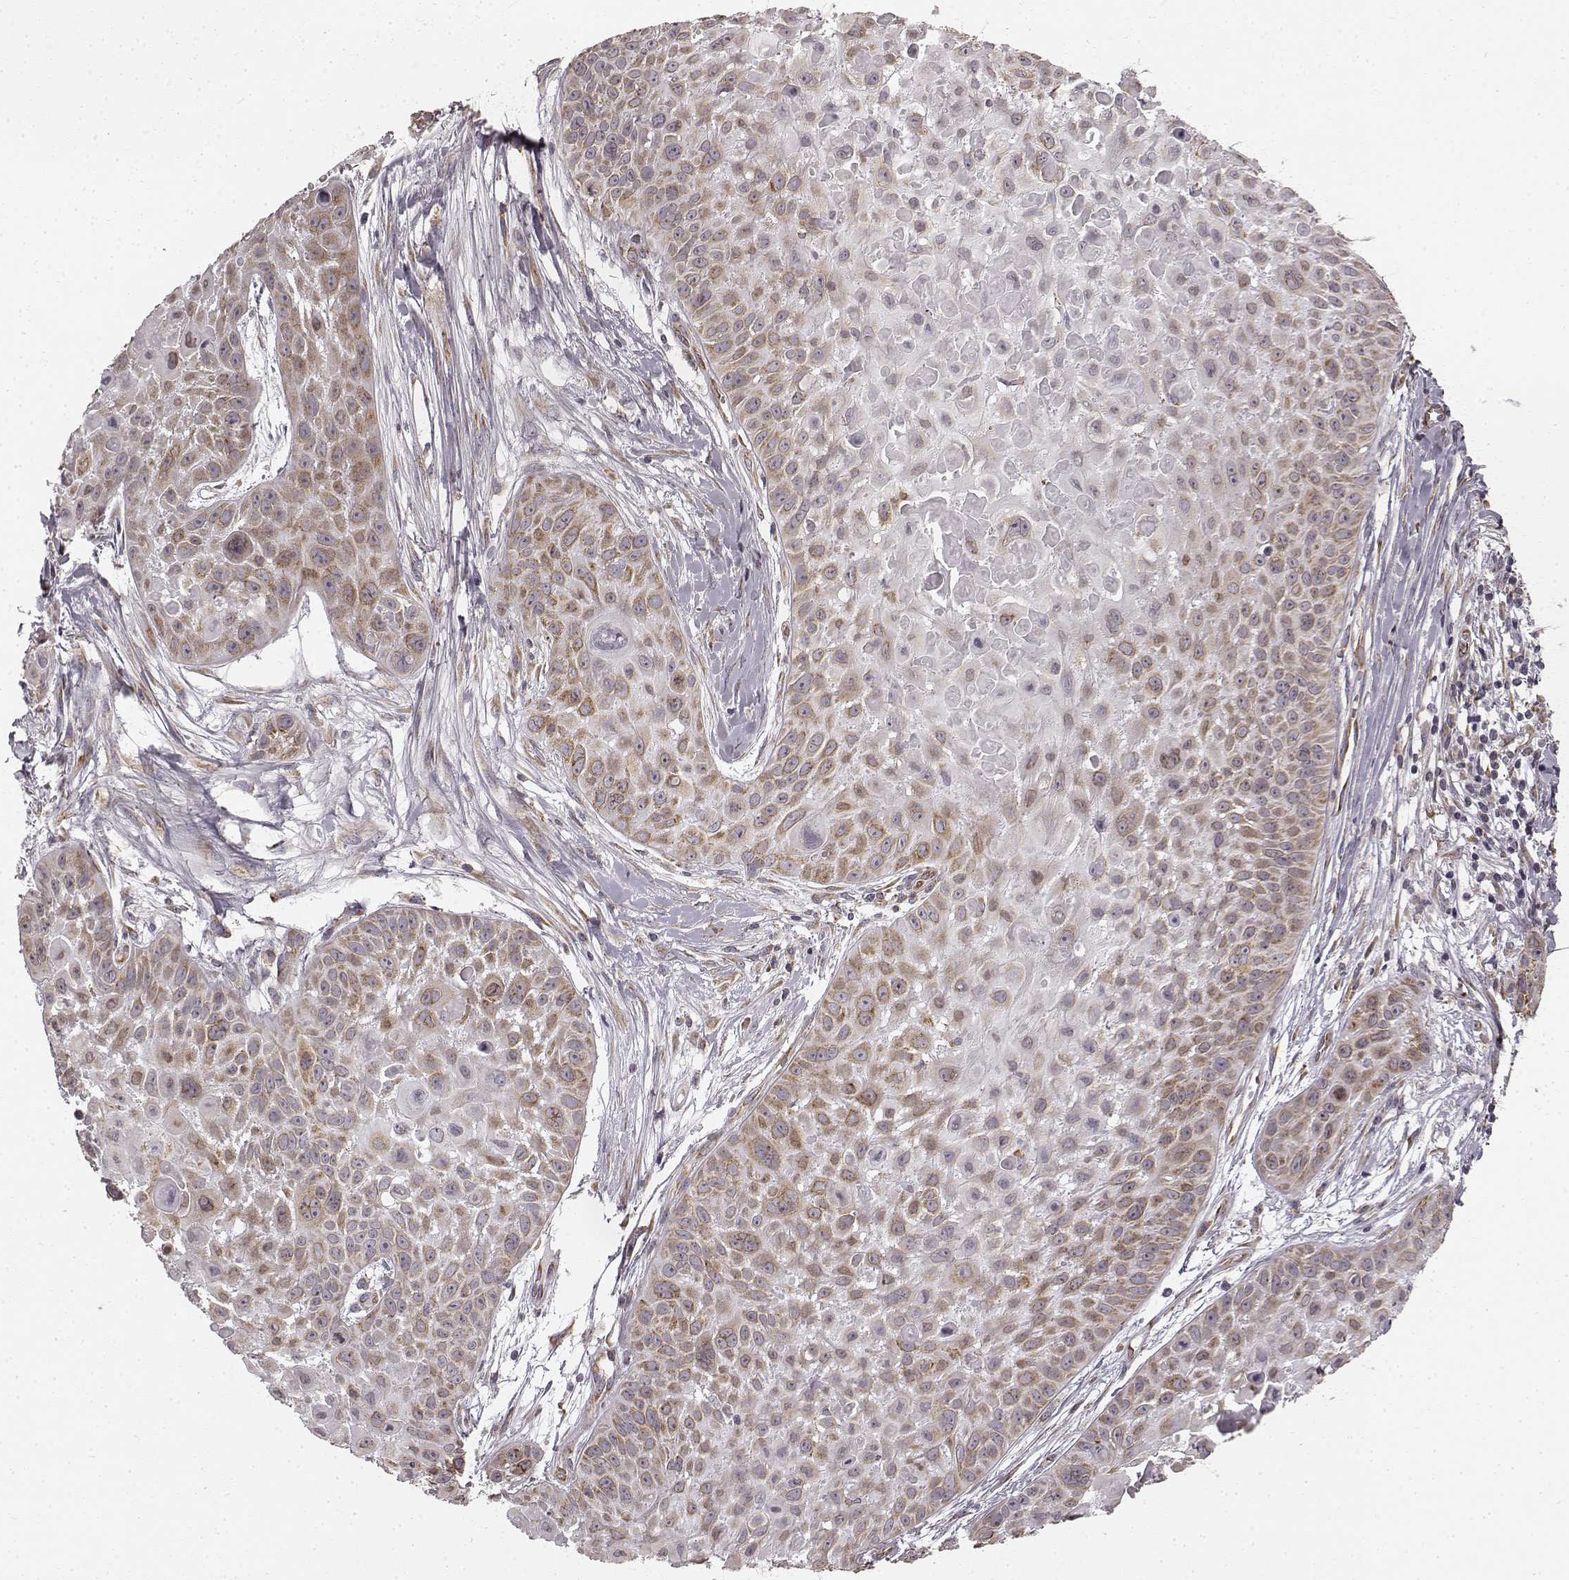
{"staining": {"intensity": "weak", "quantity": ">75%", "location": "cytoplasmic/membranous"}, "tissue": "skin cancer", "cell_type": "Tumor cells", "image_type": "cancer", "snomed": [{"axis": "morphology", "description": "Squamous cell carcinoma, NOS"}, {"axis": "topography", "description": "Skin"}, {"axis": "topography", "description": "Anal"}], "caption": "Immunohistochemical staining of skin cancer shows low levels of weak cytoplasmic/membranous protein expression in approximately >75% of tumor cells. The protein of interest is stained brown, and the nuclei are stained in blue (DAB (3,3'-diaminobenzidine) IHC with brightfield microscopy, high magnification).", "gene": "TMEM14A", "patient": {"sex": "female", "age": 75}}